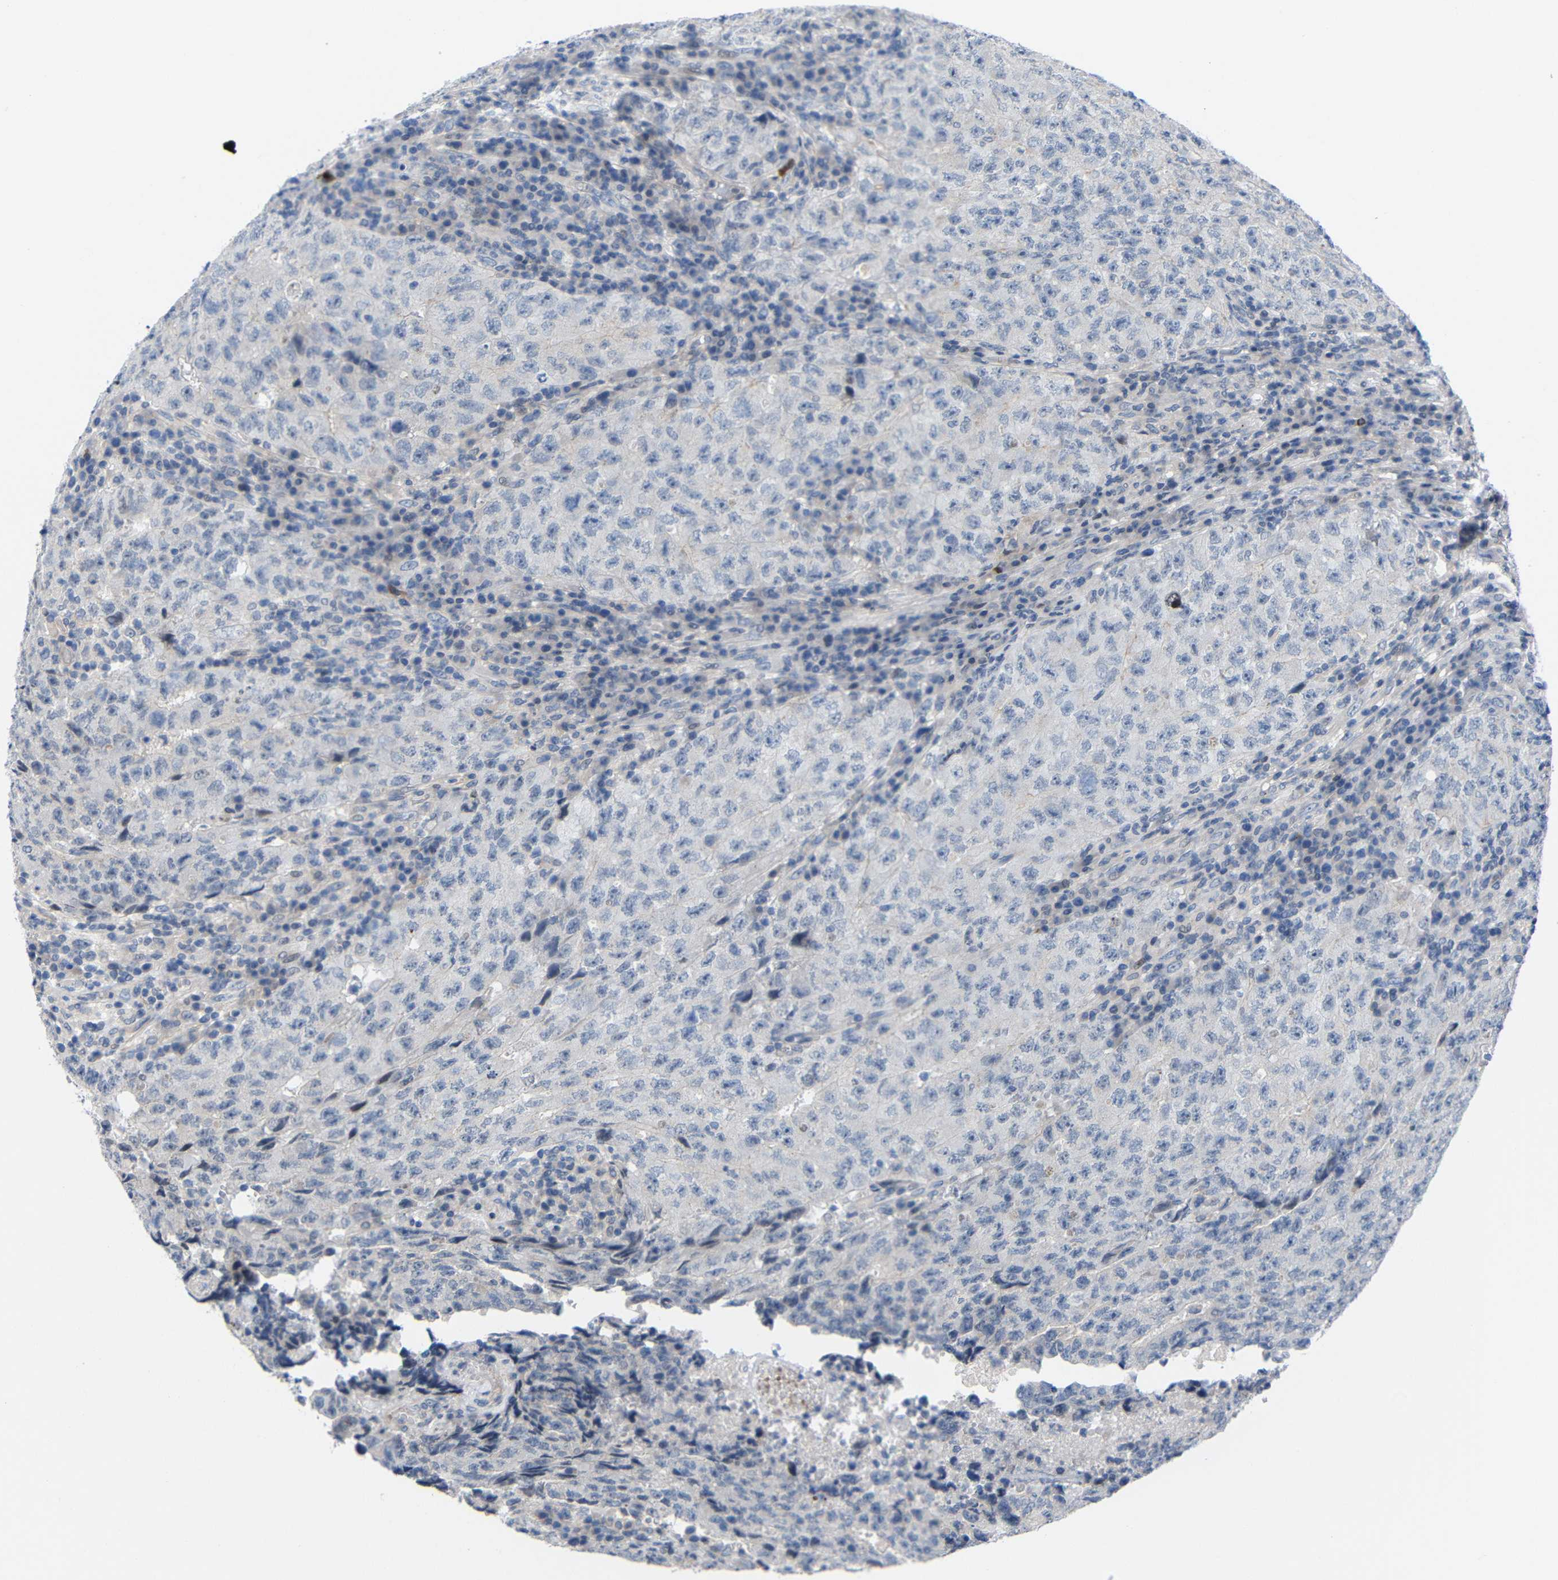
{"staining": {"intensity": "negative", "quantity": "none", "location": "none"}, "tissue": "testis cancer", "cell_type": "Tumor cells", "image_type": "cancer", "snomed": [{"axis": "morphology", "description": "Necrosis, NOS"}, {"axis": "morphology", "description": "Carcinoma, Embryonal, NOS"}, {"axis": "topography", "description": "Testis"}], "caption": "Immunohistochemical staining of human testis cancer shows no significant staining in tumor cells. (Stains: DAB immunohistochemistry (IHC) with hematoxylin counter stain, Microscopy: brightfield microscopy at high magnification).", "gene": "CMTM1", "patient": {"sex": "male", "age": 19}}